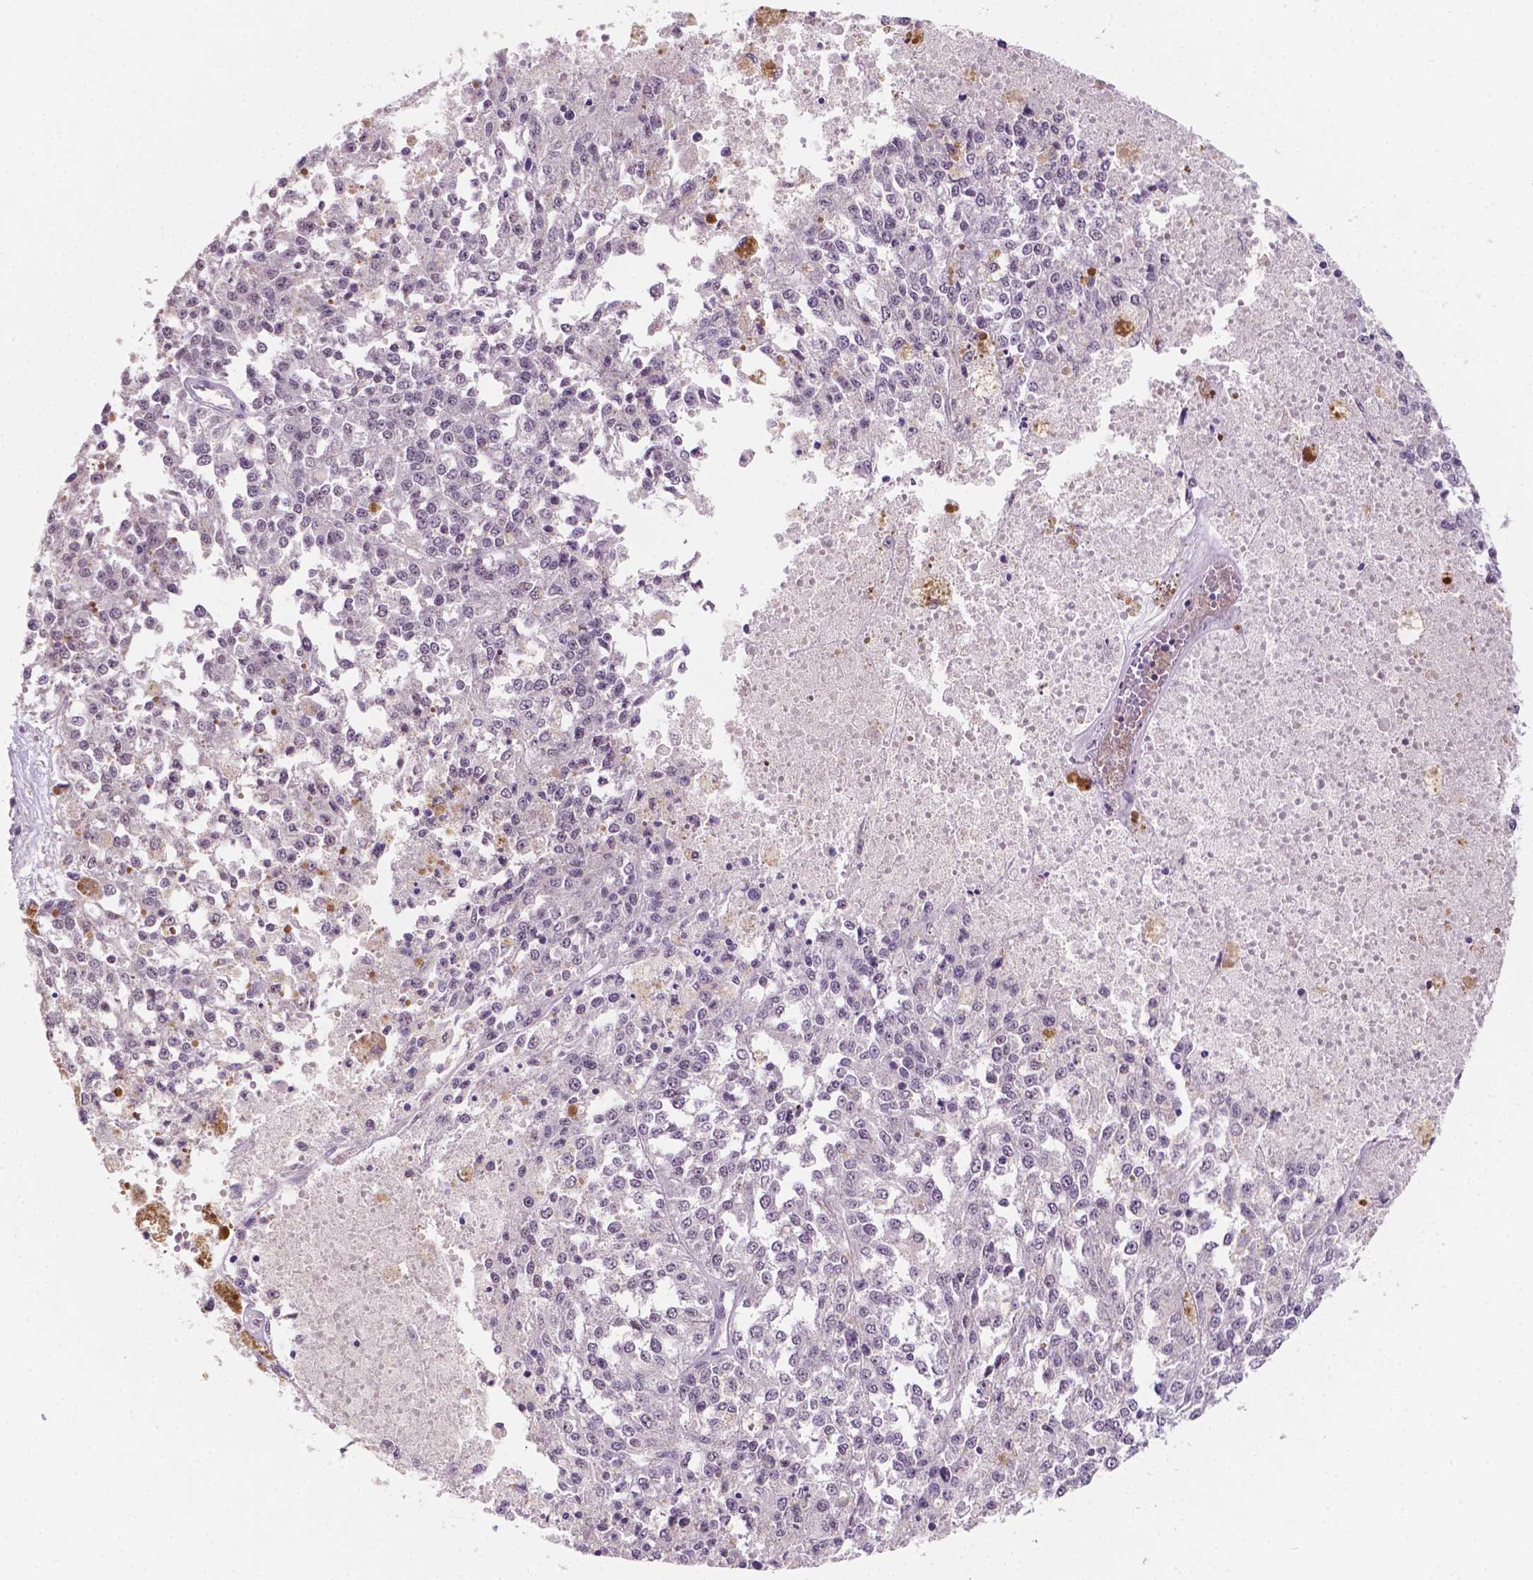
{"staining": {"intensity": "negative", "quantity": "none", "location": "none"}, "tissue": "melanoma", "cell_type": "Tumor cells", "image_type": "cancer", "snomed": [{"axis": "morphology", "description": "Malignant melanoma, Metastatic site"}, {"axis": "topography", "description": "Lymph node"}], "caption": "Immunohistochemistry photomicrograph of neoplastic tissue: melanoma stained with DAB exhibits no significant protein expression in tumor cells.", "gene": "SHLD3", "patient": {"sex": "female", "age": 64}}